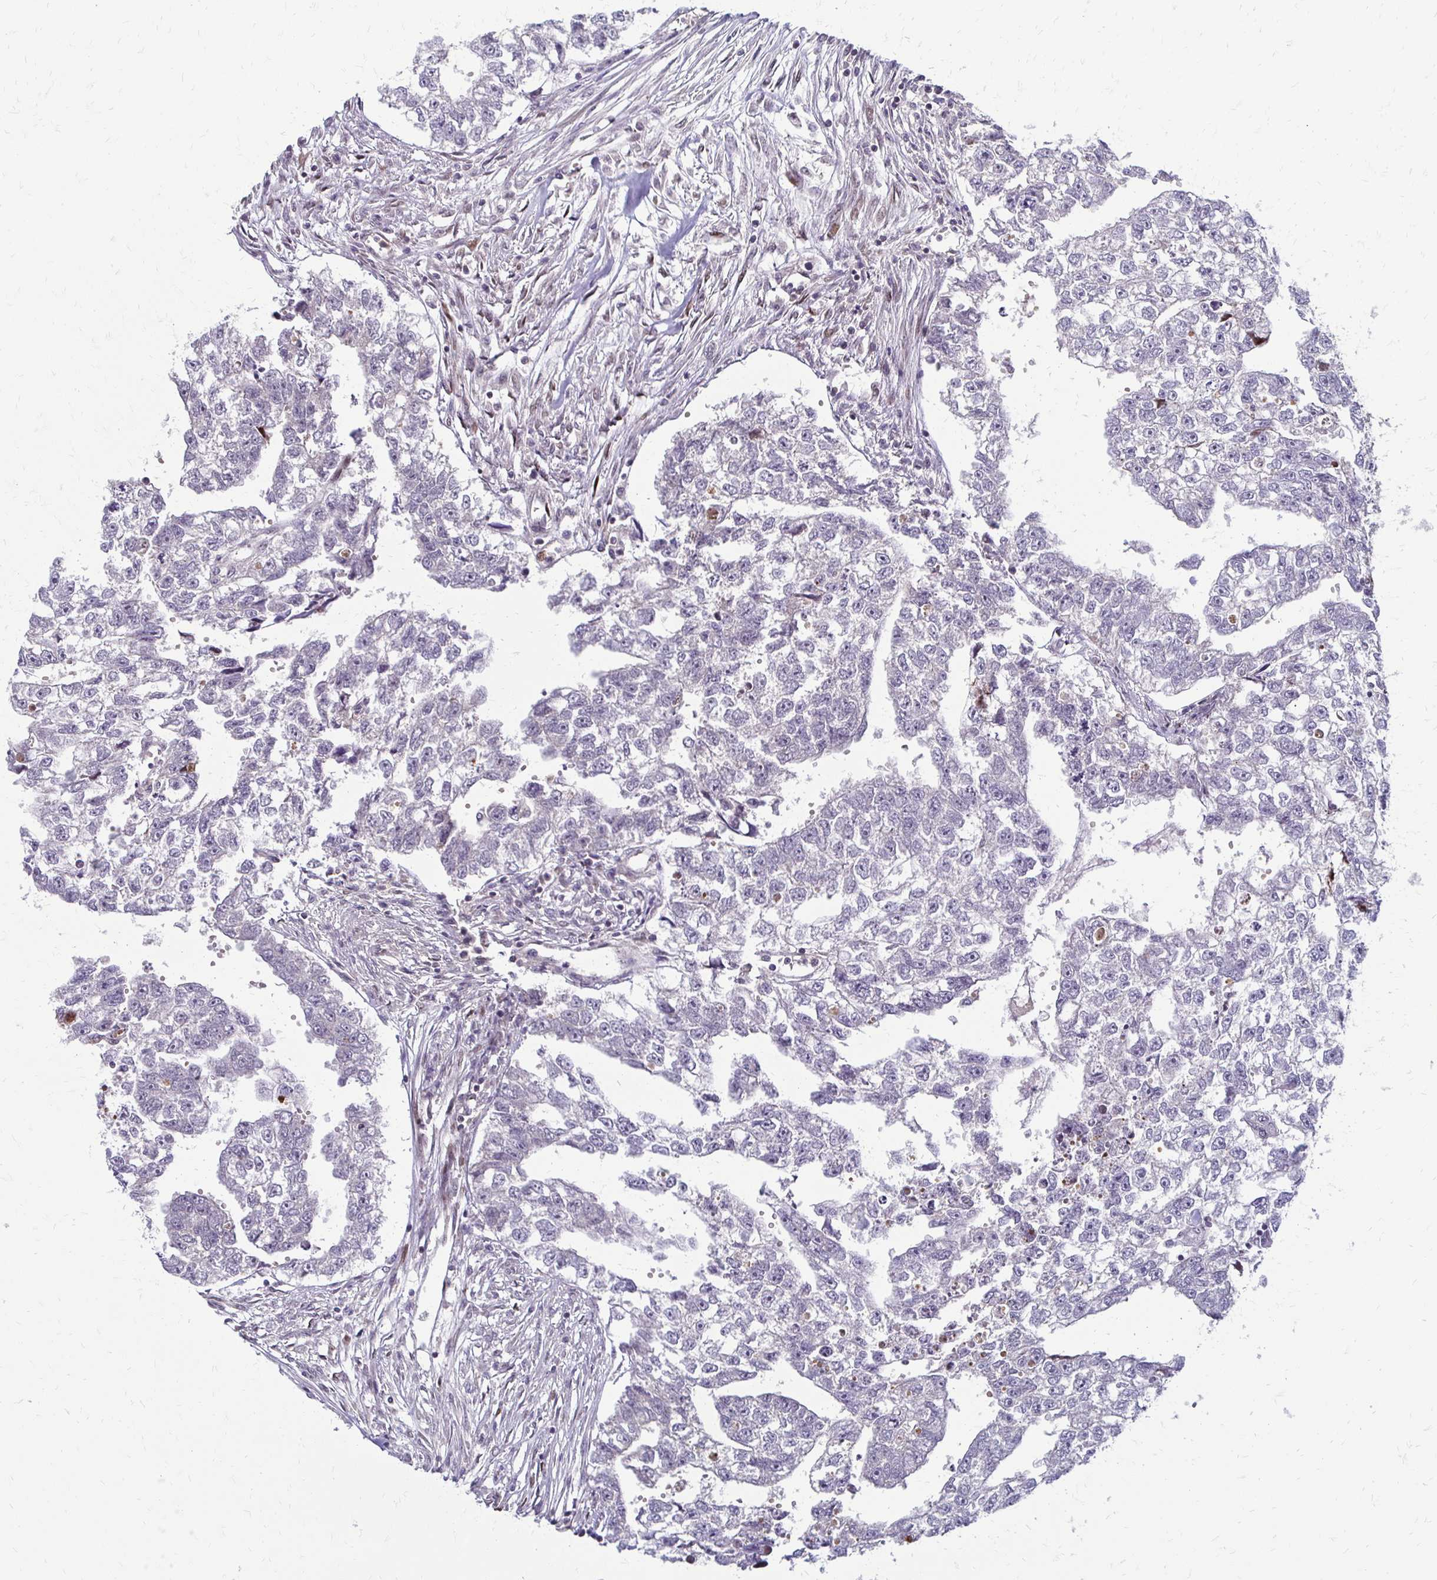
{"staining": {"intensity": "negative", "quantity": "none", "location": "none"}, "tissue": "testis cancer", "cell_type": "Tumor cells", "image_type": "cancer", "snomed": [{"axis": "morphology", "description": "Carcinoma, Embryonal, NOS"}, {"axis": "morphology", "description": "Teratoma, malignant, NOS"}, {"axis": "topography", "description": "Testis"}], "caption": "Image shows no protein positivity in tumor cells of testis cancer (teratoma (malignant)) tissue. (DAB immunohistochemistry, high magnification).", "gene": "TRIR", "patient": {"sex": "male", "age": 44}}